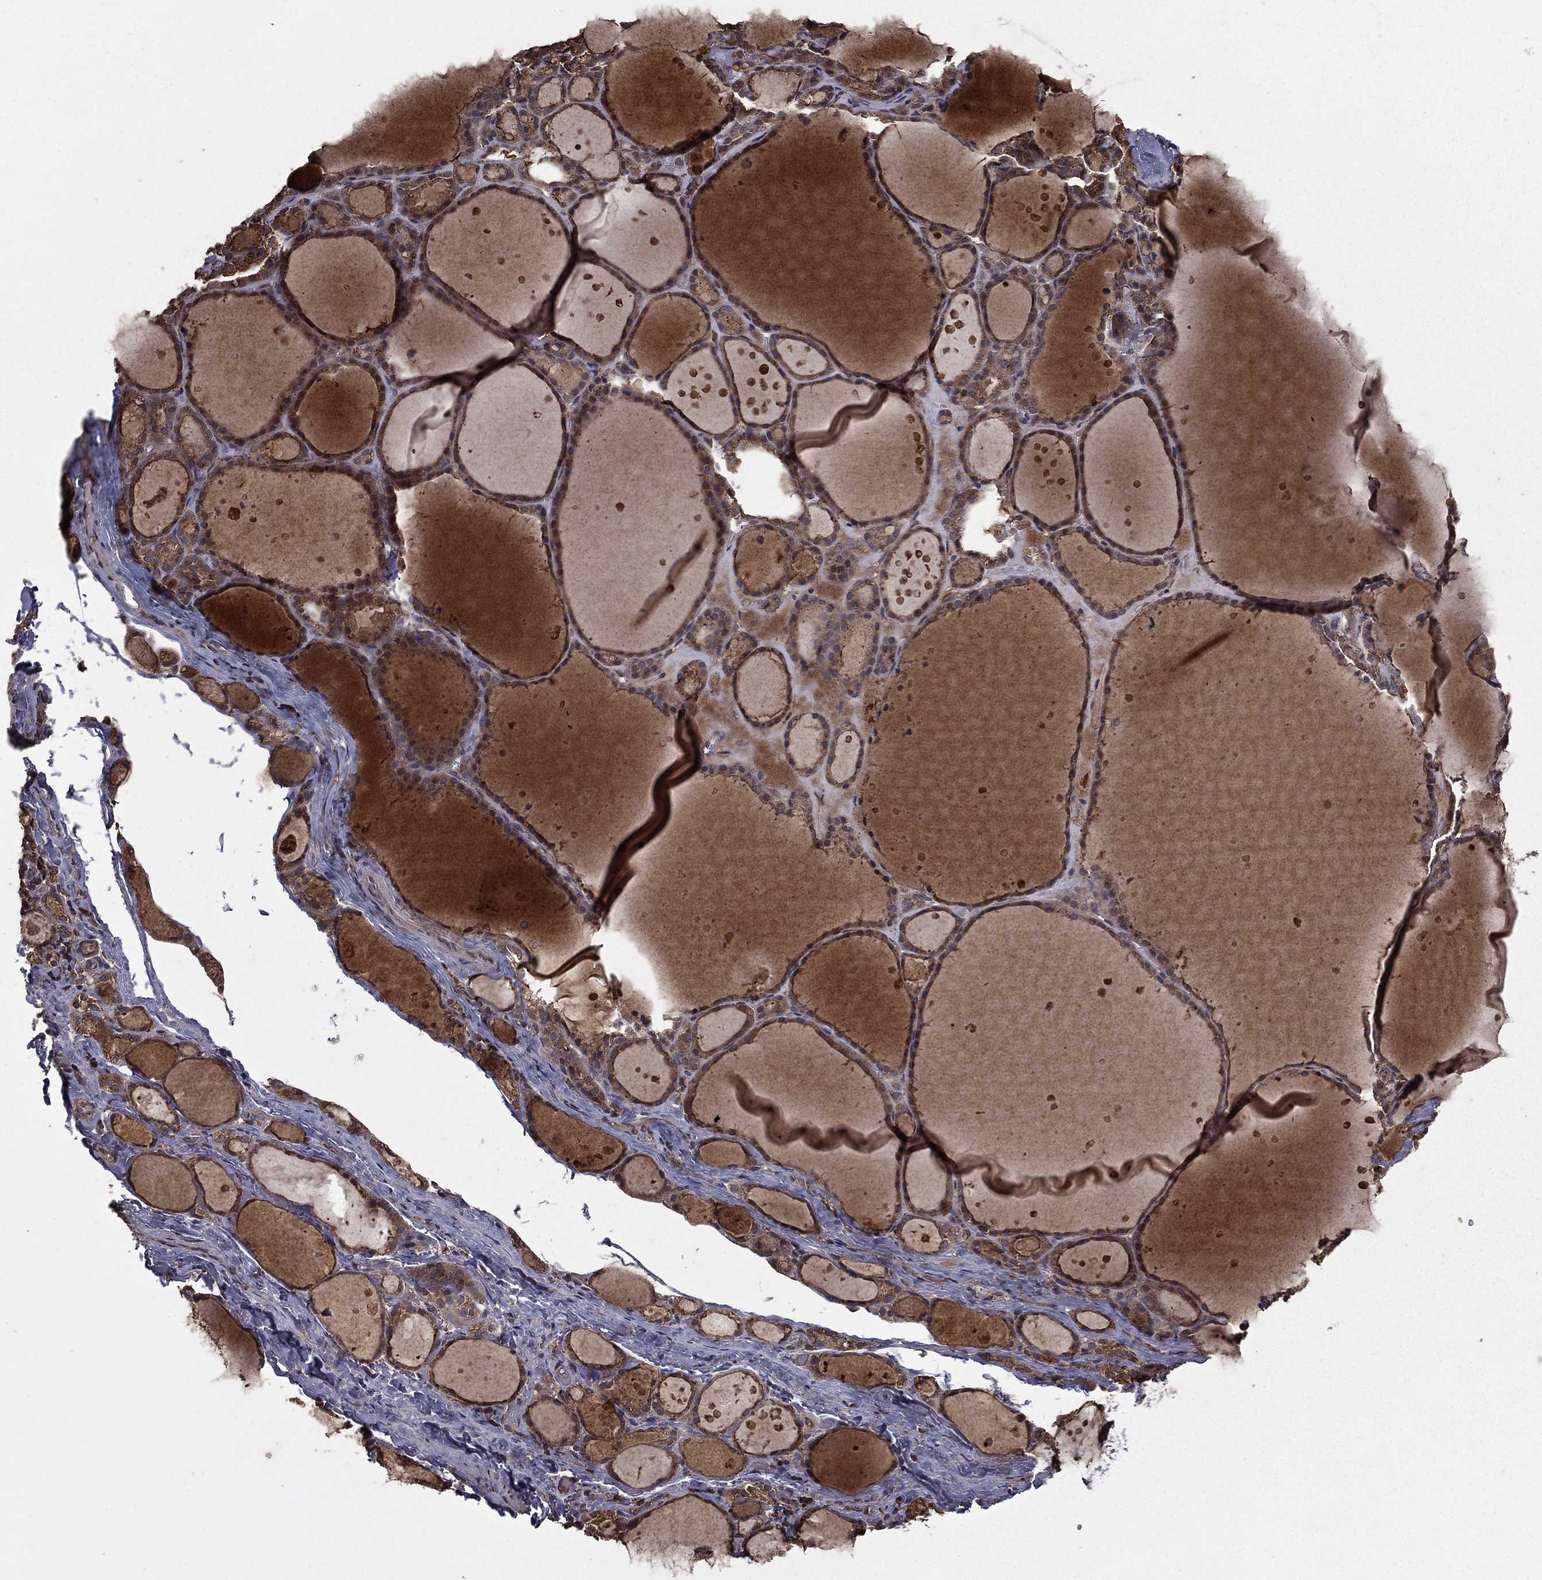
{"staining": {"intensity": "weak", "quantity": "25%-75%", "location": "cytoplasmic/membranous"}, "tissue": "thyroid gland", "cell_type": "Glandular cells", "image_type": "normal", "snomed": [{"axis": "morphology", "description": "Normal tissue, NOS"}, {"axis": "topography", "description": "Thyroid gland"}], "caption": "A brown stain shows weak cytoplasmic/membranous positivity of a protein in glandular cells of benign human thyroid gland. The staining was performed using DAB to visualize the protein expression in brown, while the nuclei were stained in blue with hematoxylin (Magnification: 20x).", "gene": "BIRC6", "patient": {"sex": "male", "age": 68}}